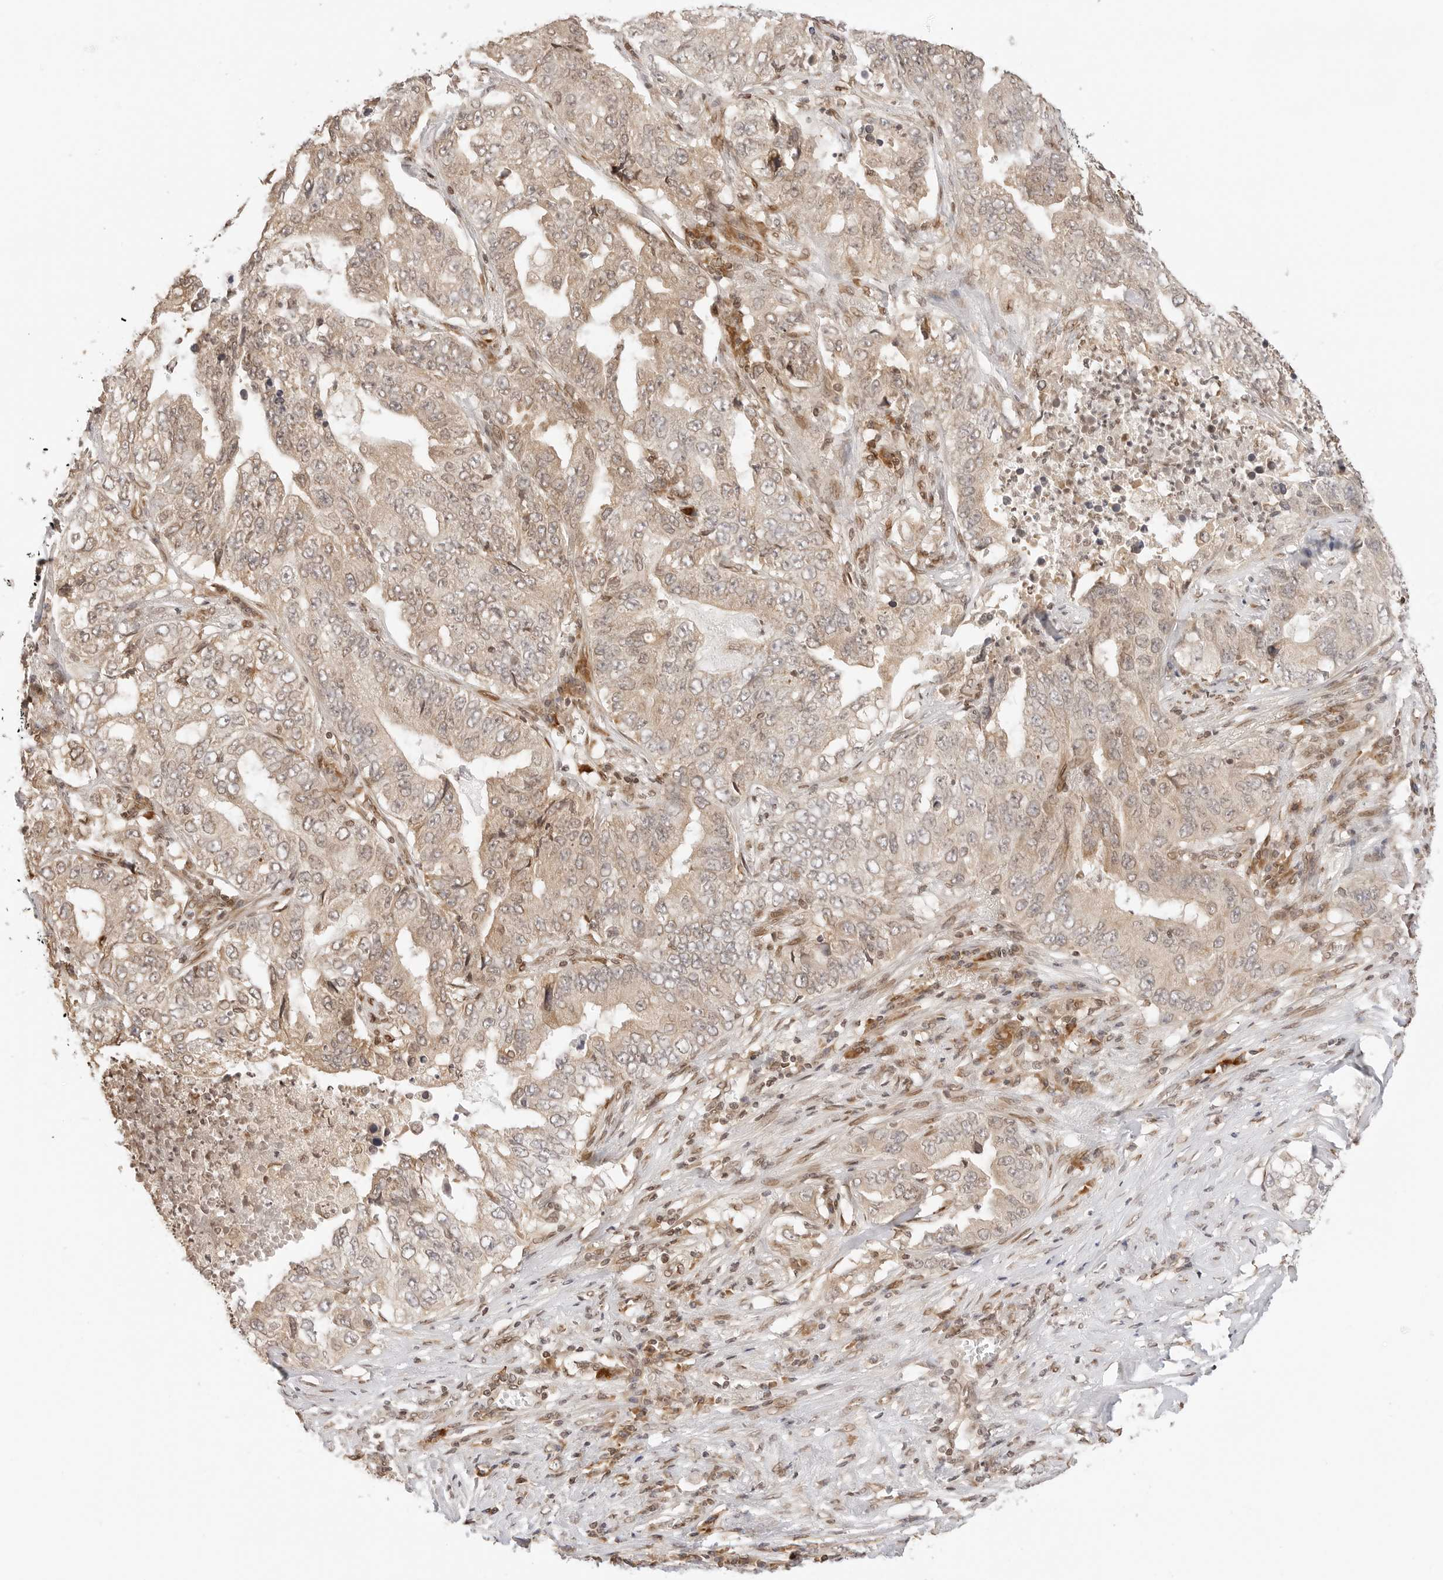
{"staining": {"intensity": "weak", "quantity": ">75%", "location": "cytoplasmic/membranous,nuclear"}, "tissue": "lung cancer", "cell_type": "Tumor cells", "image_type": "cancer", "snomed": [{"axis": "morphology", "description": "Adenocarcinoma, NOS"}, {"axis": "topography", "description": "Lung"}], "caption": "A micrograph showing weak cytoplasmic/membranous and nuclear positivity in approximately >75% of tumor cells in lung cancer (adenocarcinoma), as visualized by brown immunohistochemical staining.", "gene": "POLH", "patient": {"sex": "female", "age": 51}}